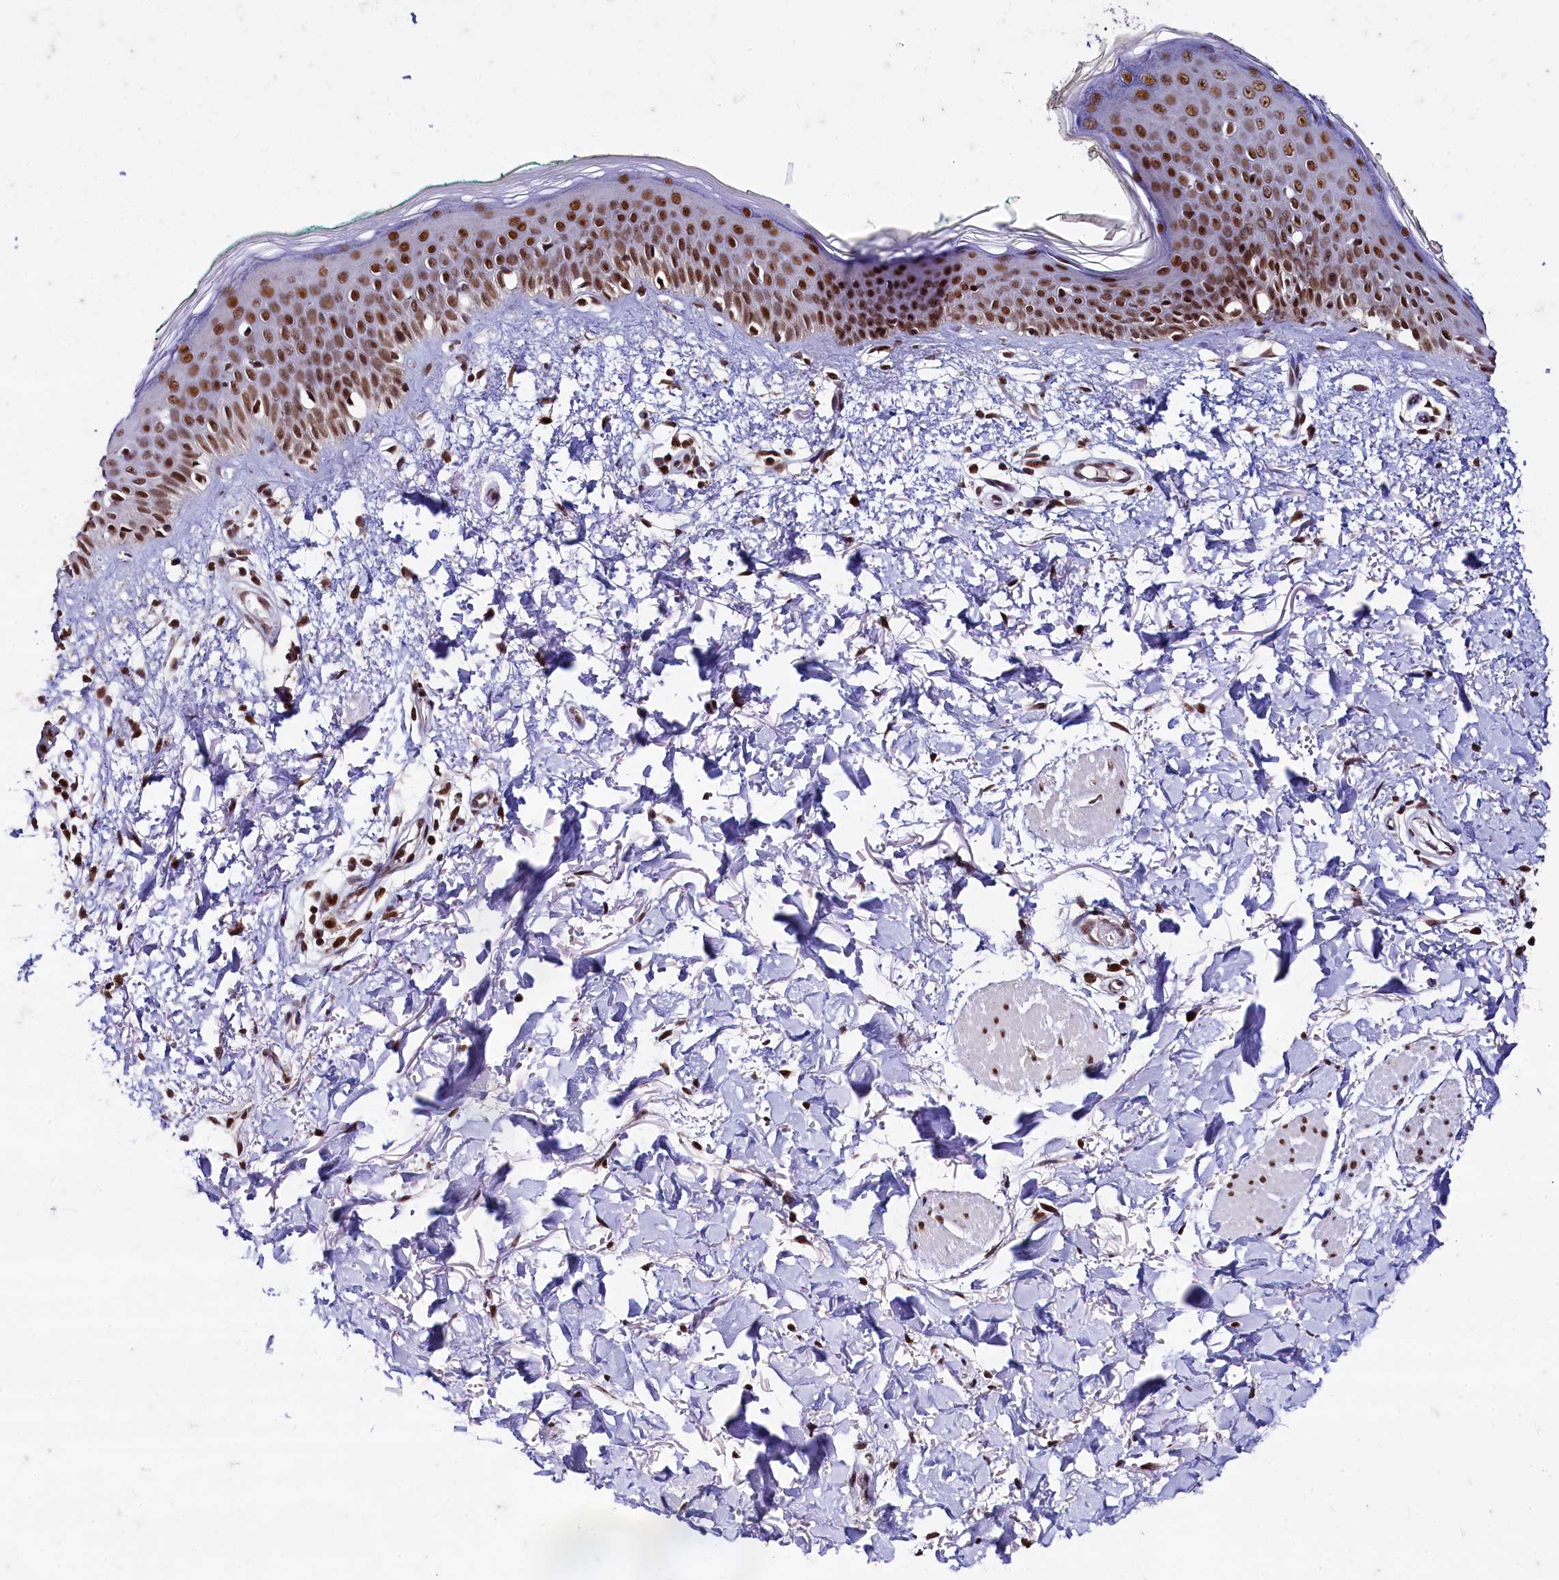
{"staining": {"intensity": "strong", "quantity": ">75%", "location": "nuclear"}, "tissue": "skin", "cell_type": "Fibroblasts", "image_type": "normal", "snomed": [{"axis": "morphology", "description": "Normal tissue, NOS"}, {"axis": "topography", "description": "Skin"}], "caption": "Strong nuclear staining for a protein is seen in approximately >75% of fibroblasts of benign skin using immunohistochemistry.", "gene": "CPSF7", "patient": {"sex": "male", "age": 62}}